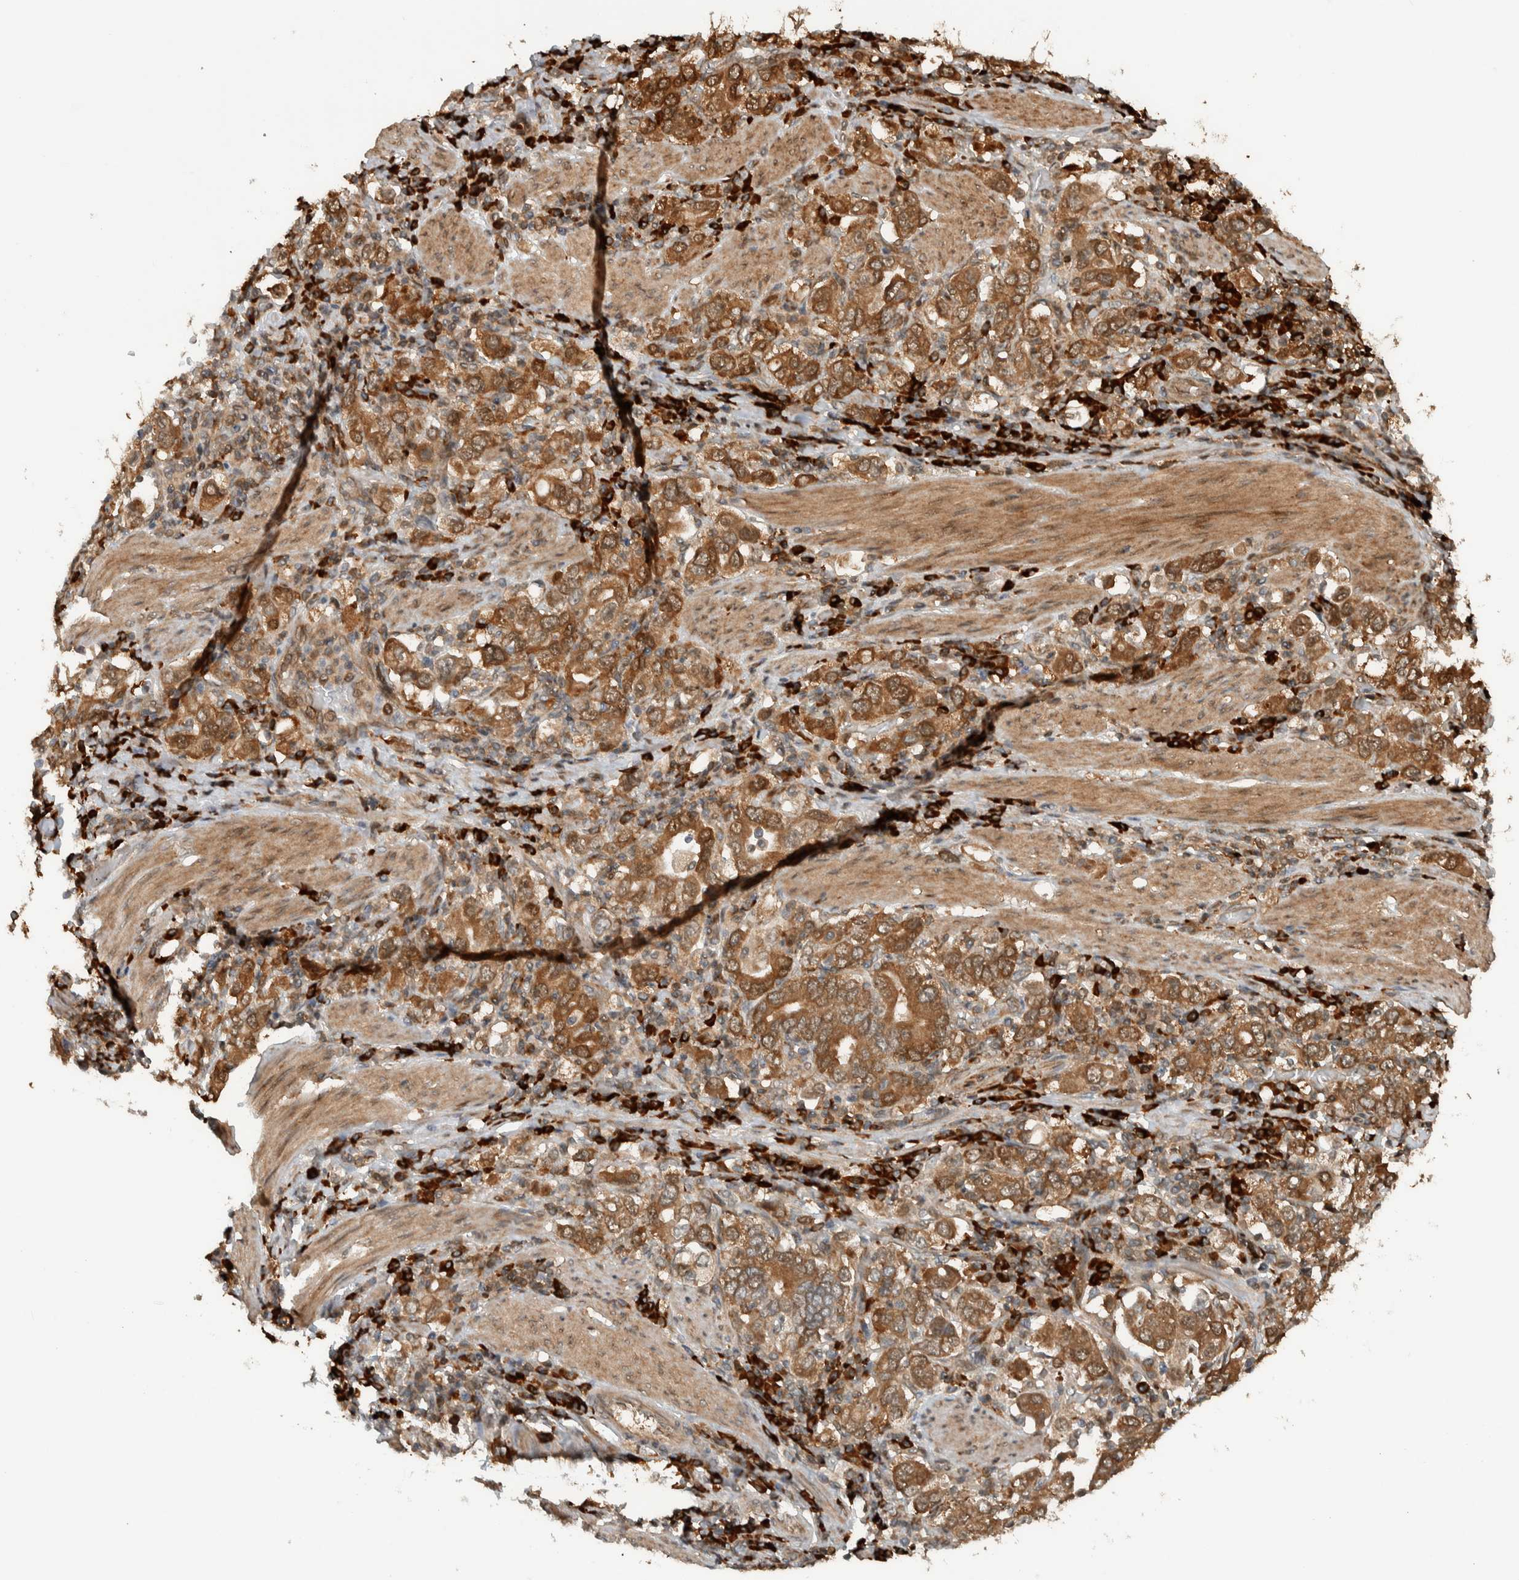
{"staining": {"intensity": "moderate", "quantity": ">75%", "location": "cytoplasmic/membranous"}, "tissue": "stomach cancer", "cell_type": "Tumor cells", "image_type": "cancer", "snomed": [{"axis": "morphology", "description": "Adenocarcinoma, NOS"}, {"axis": "topography", "description": "Stomach, upper"}], "caption": "Protein staining reveals moderate cytoplasmic/membranous expression in approximately >75% of tumor cells in adenocarcinoma (stomach).", "gene": "CNTROB", "patient": {"sex": "male", "age": 62}}